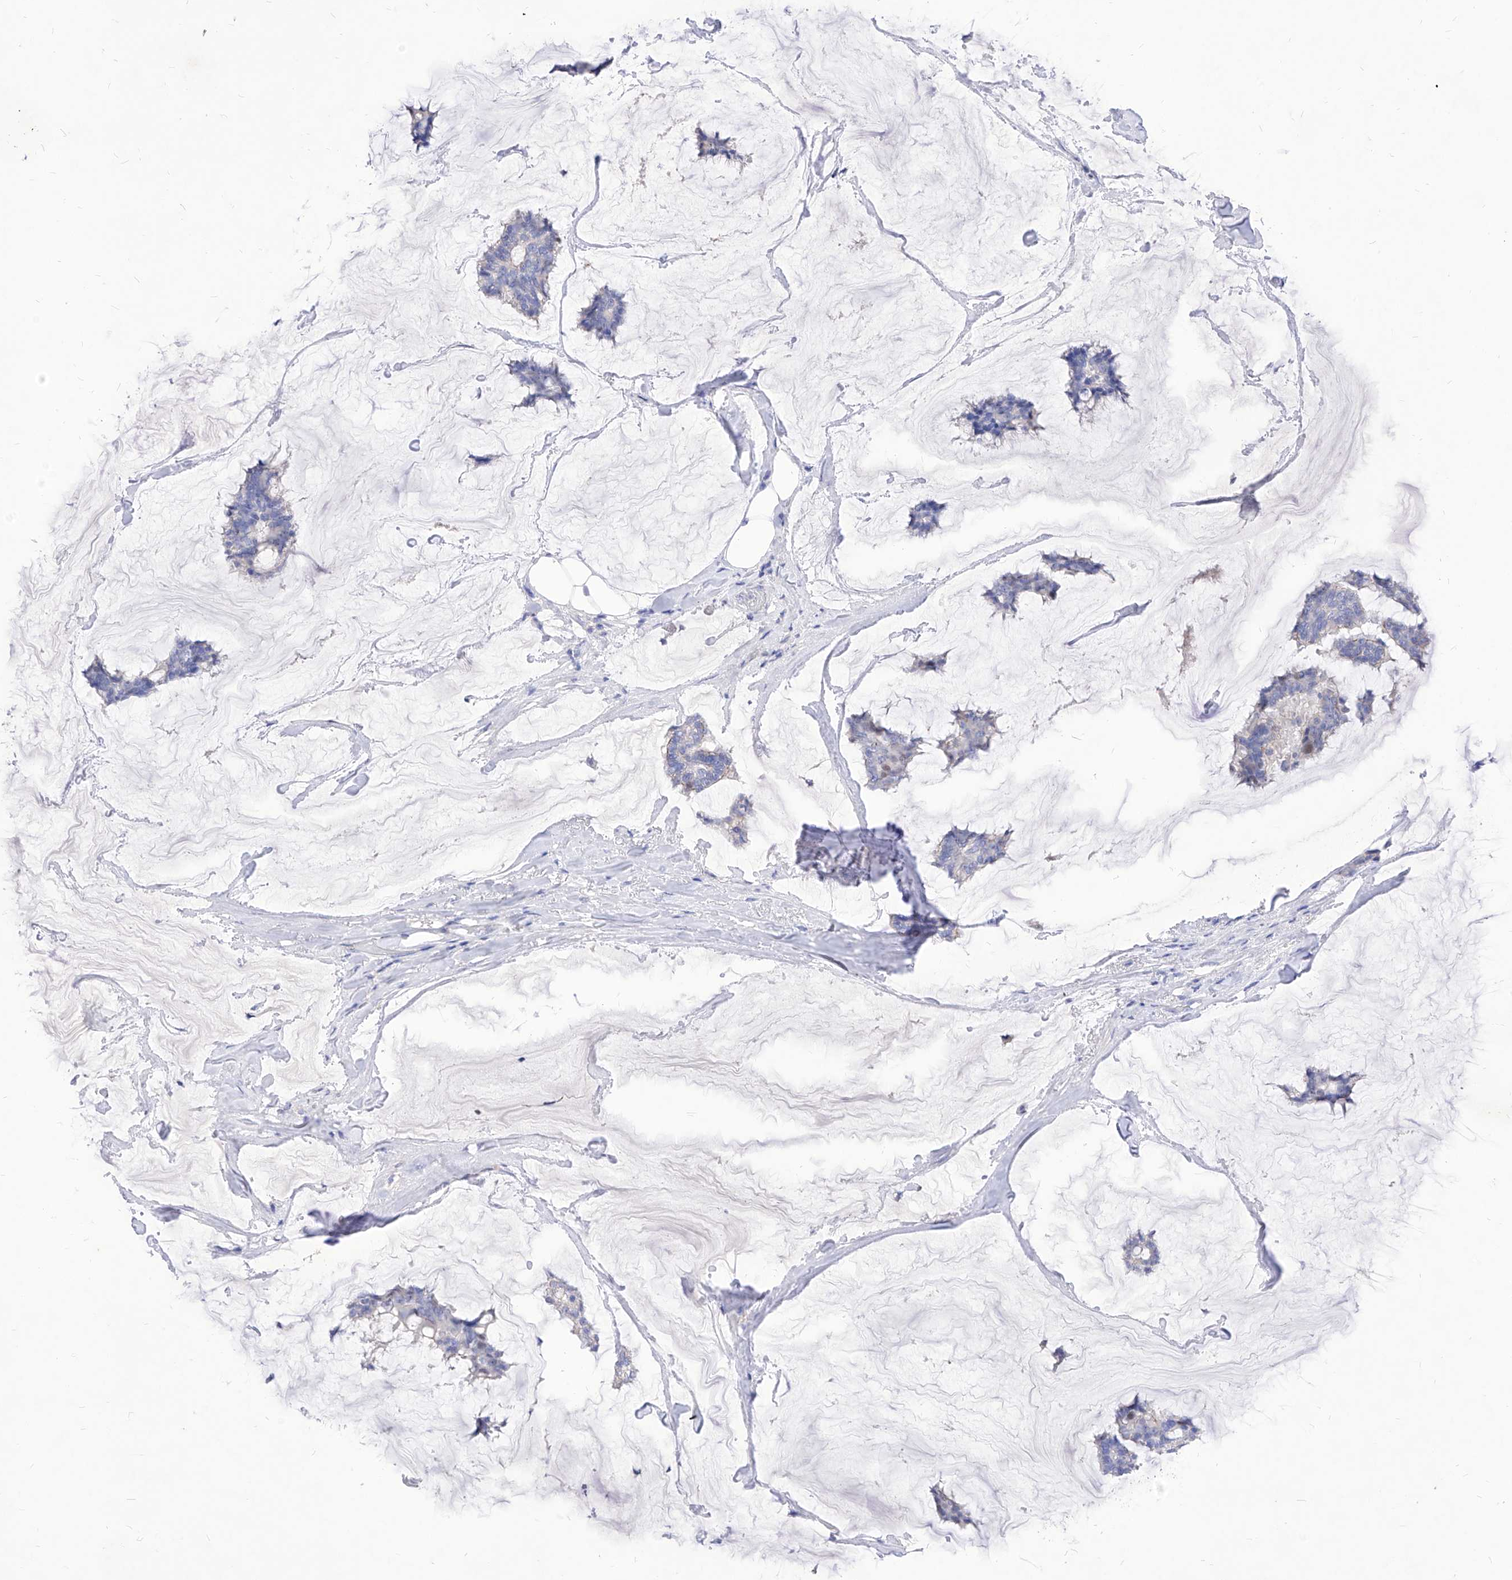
{"staining": {"intensity": "negative", "quantity": "none", "location": "none"}, "tissue": "breast cancer", "cell_type": "Tumor cells", "image_type": "cancer", "snomed": [{"axis": "morphology", "description": "Duct carcinoma"}, {"axis": "topography", "description": "Breast"}], "caption": "Immunohistochemistry of human breast invasive ductal carcinoma exhibits no expression in tumor cells.", "gene": "VAX1", "patient": {"sex": "female", "age": 93}}